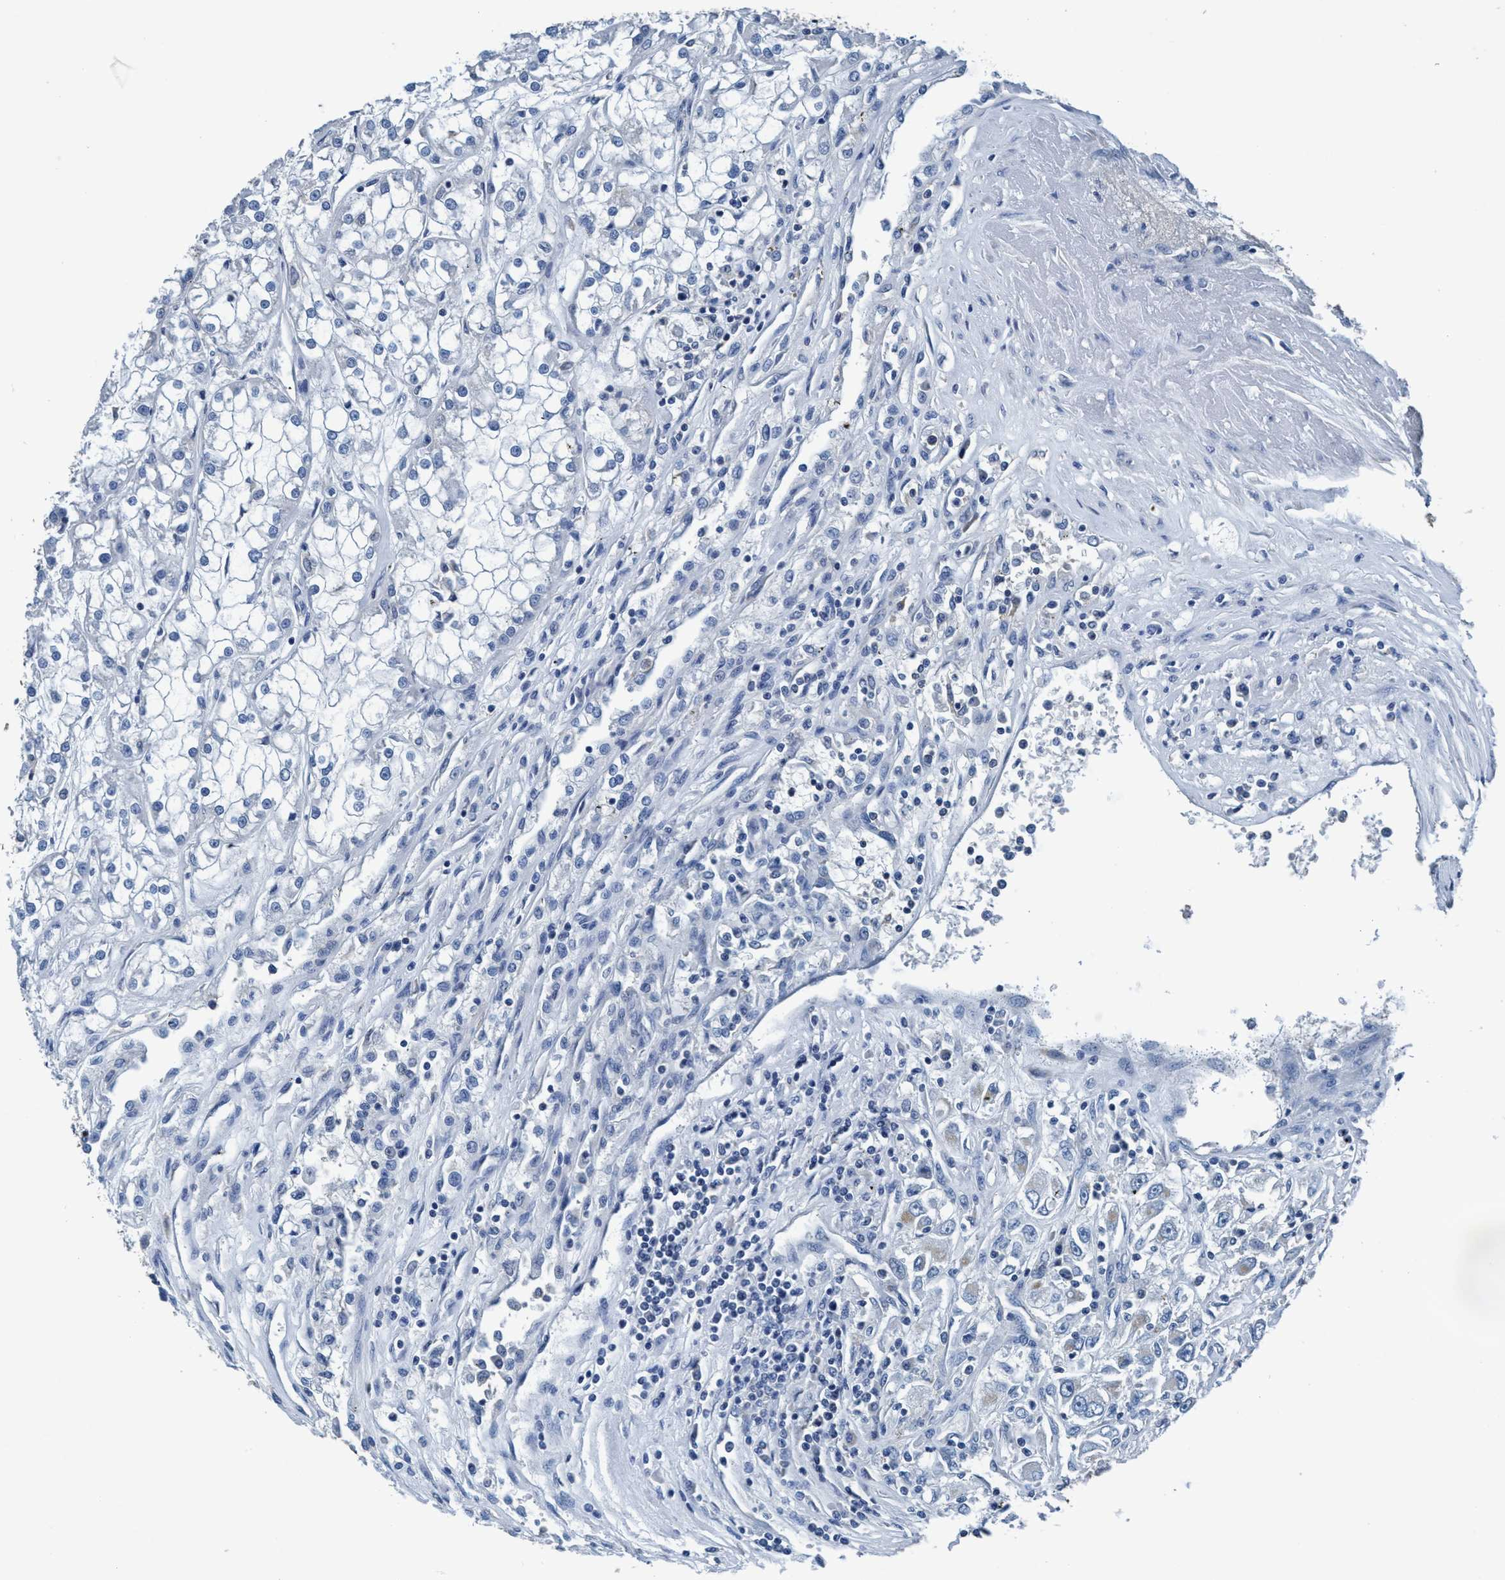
{"staining": {"intensity": "weak", "quantity": "<25%", "location": "cytoplasmic/membranous"}, "tissue": "renal cancer", "cell_type": "Tumor cells", "image_type": "cancer", "snomed": [{"axis": "morphology", "description": "Adenocarcinoma, NOS"}, {"axis": "topography", "description": "Kidney"}], "caption": "There is no significant expression in tumor cells of renal adenocarcinoma.", "gene": "ANKFN1", "patient": {"sex": "female", "age": 52}}